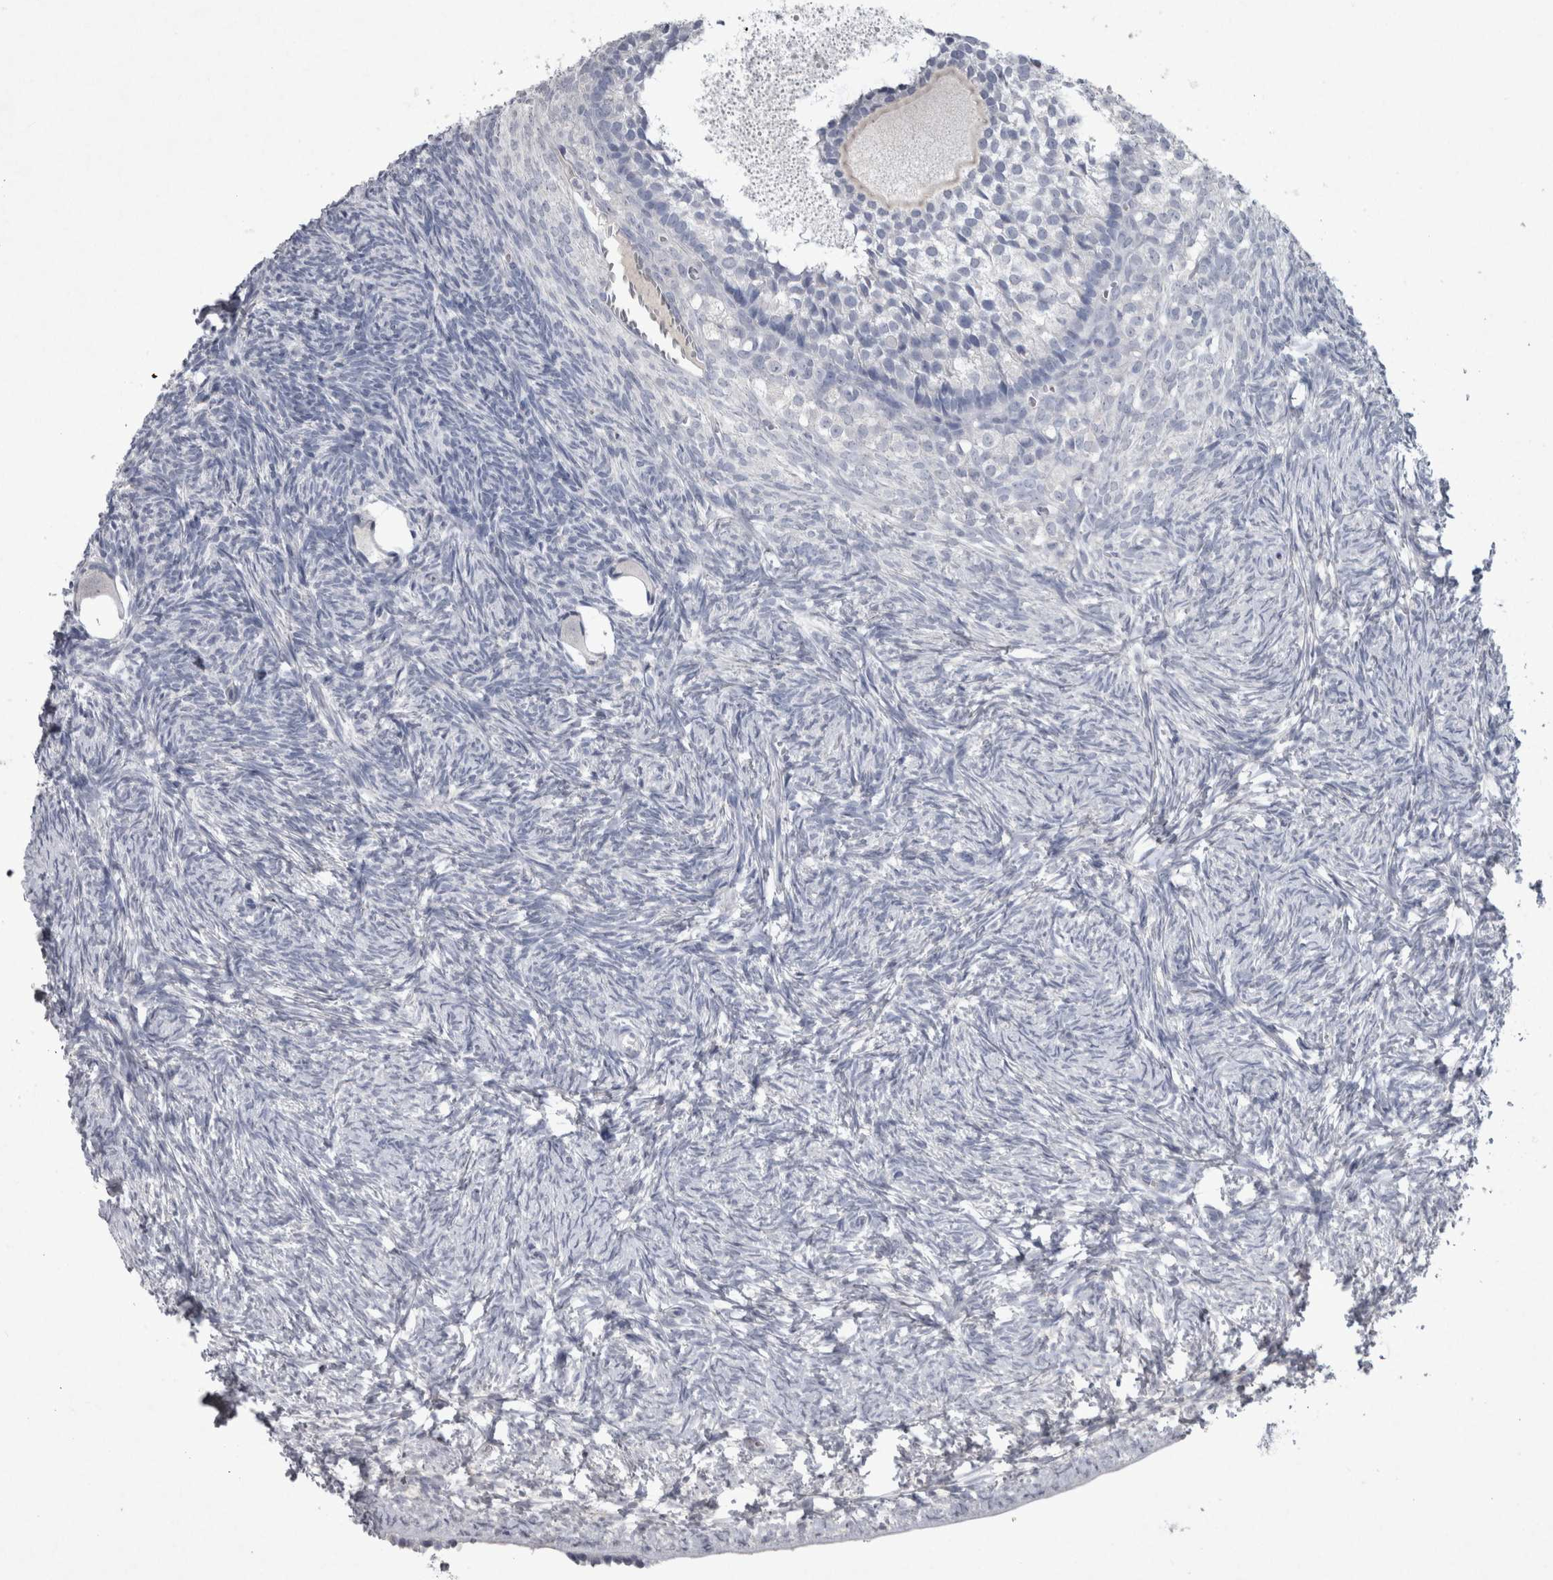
{"staining": {"intensity": "negative", "quantity": "none", "location": "none"}, "tissue": "ovary", "cell_type": "Follicle cells", "image_type": "normal", "snomed": [{"axis": "morphology", "description": "Normal tissue, NOS"}, {"axis": "topography", "description": "Ovary"}], "caption": "Micrograph shows no protein expression in follicle cells of unremarkable ovary. (DAB (3,3'-diaminobenzidine) immunohistochemistry (IHC), high magnification).", "gene": "PDX1", "patient": {"sex": "female", "age": 34}}